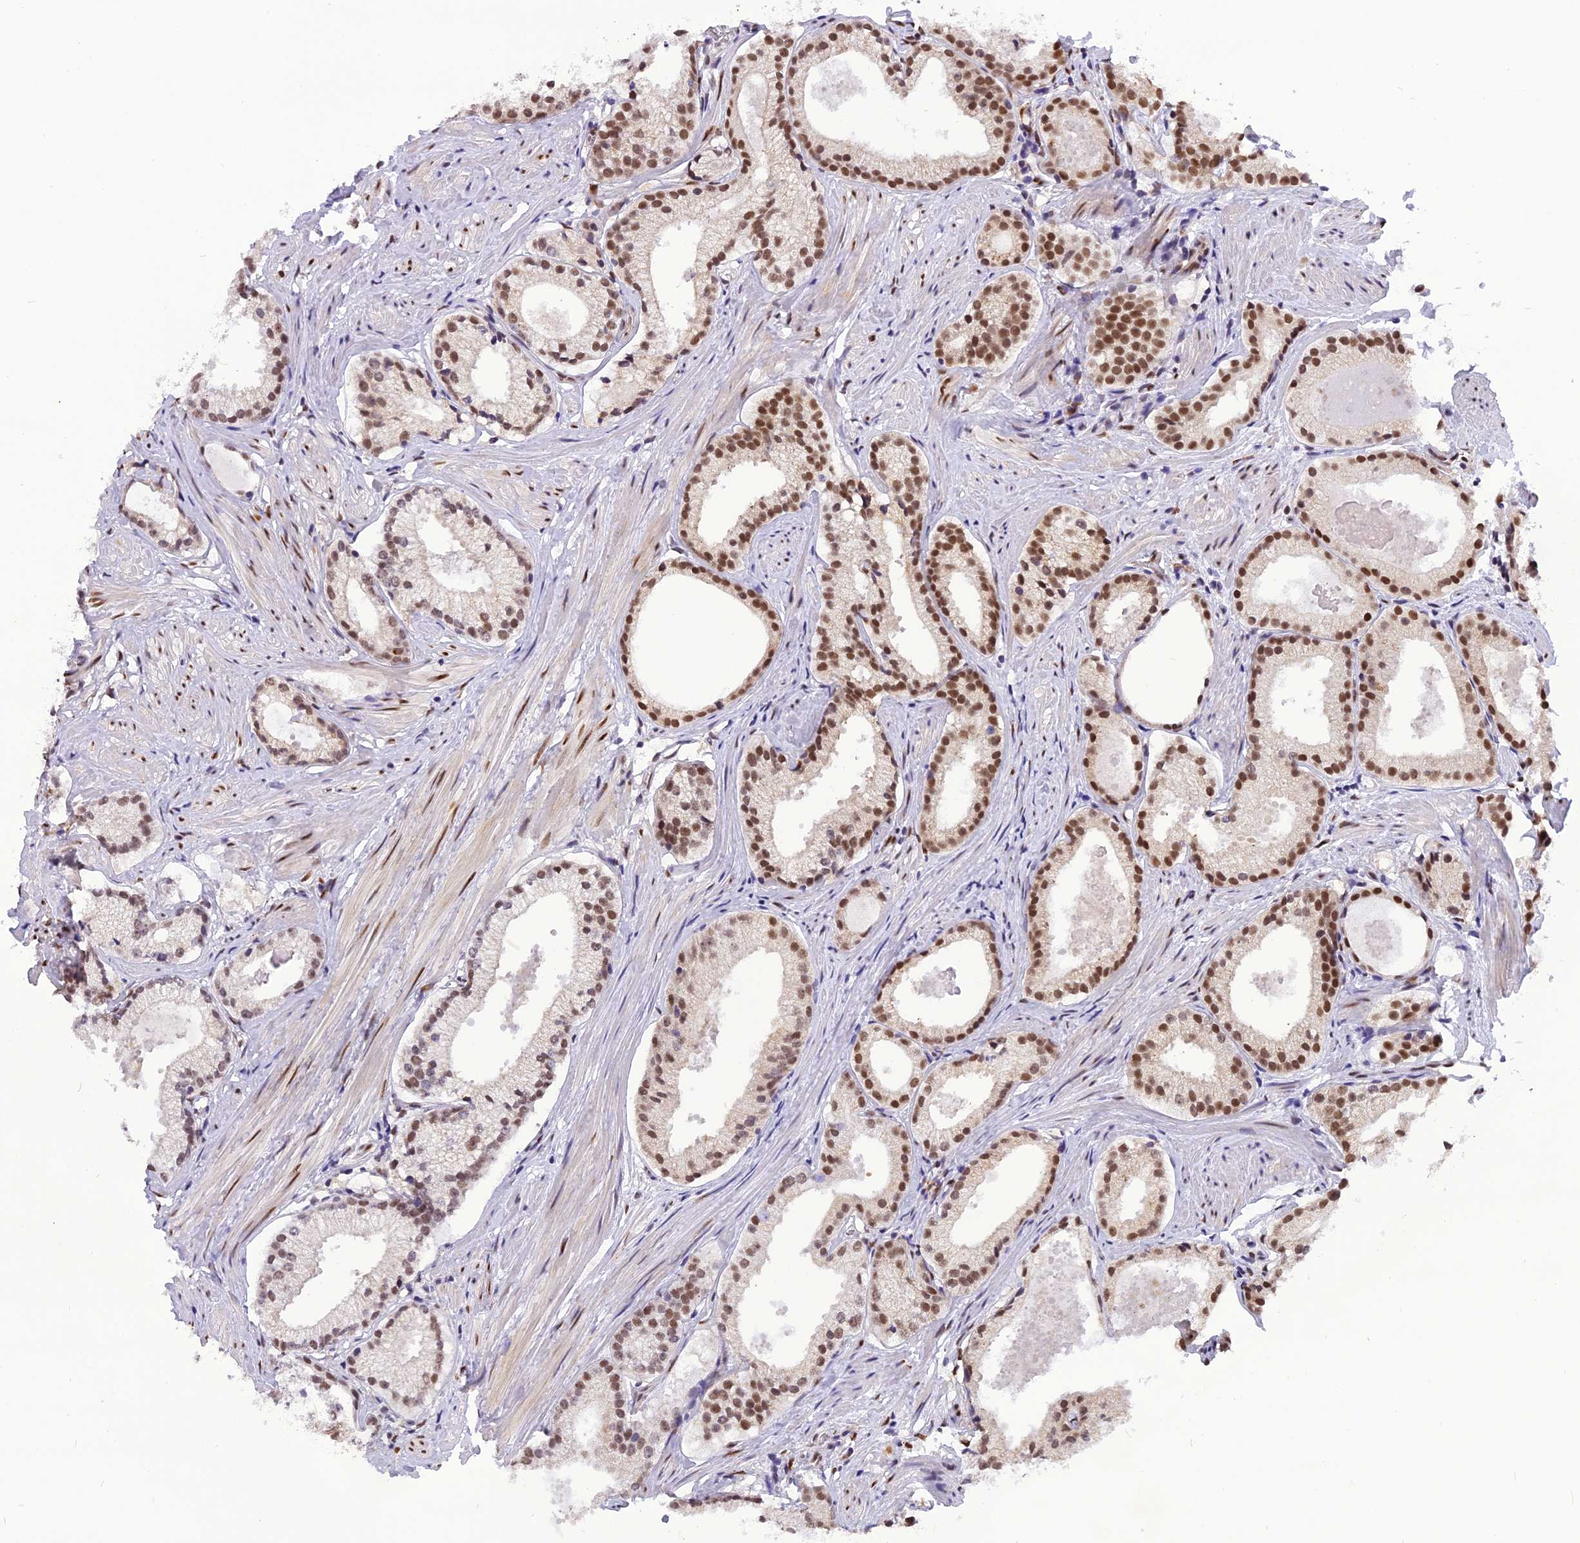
{"staining": {"intensity": "moderate", "quantity": "25%-75%", "location": "nuclear"}, "tissue": "prostate cancer", "cell_type": "Tumor cells", "image_type": "cancer", "snomed": [{"axis": "morphology", "description": "Adenocarcinoma, Low grade"}, {"axis": "topography", "description": "Prostate"}], "caption": "A histopathology image of human prostate cancer (adenocarcinoma (low-grade)) stained for a protein reveals moderate nuclear brown staining in tumor cells. The protein is shown in brown color, while the nuclei are stained blue.", "gene": "IRF2BP1", "patient": {"sex": "male", "age": 57}}